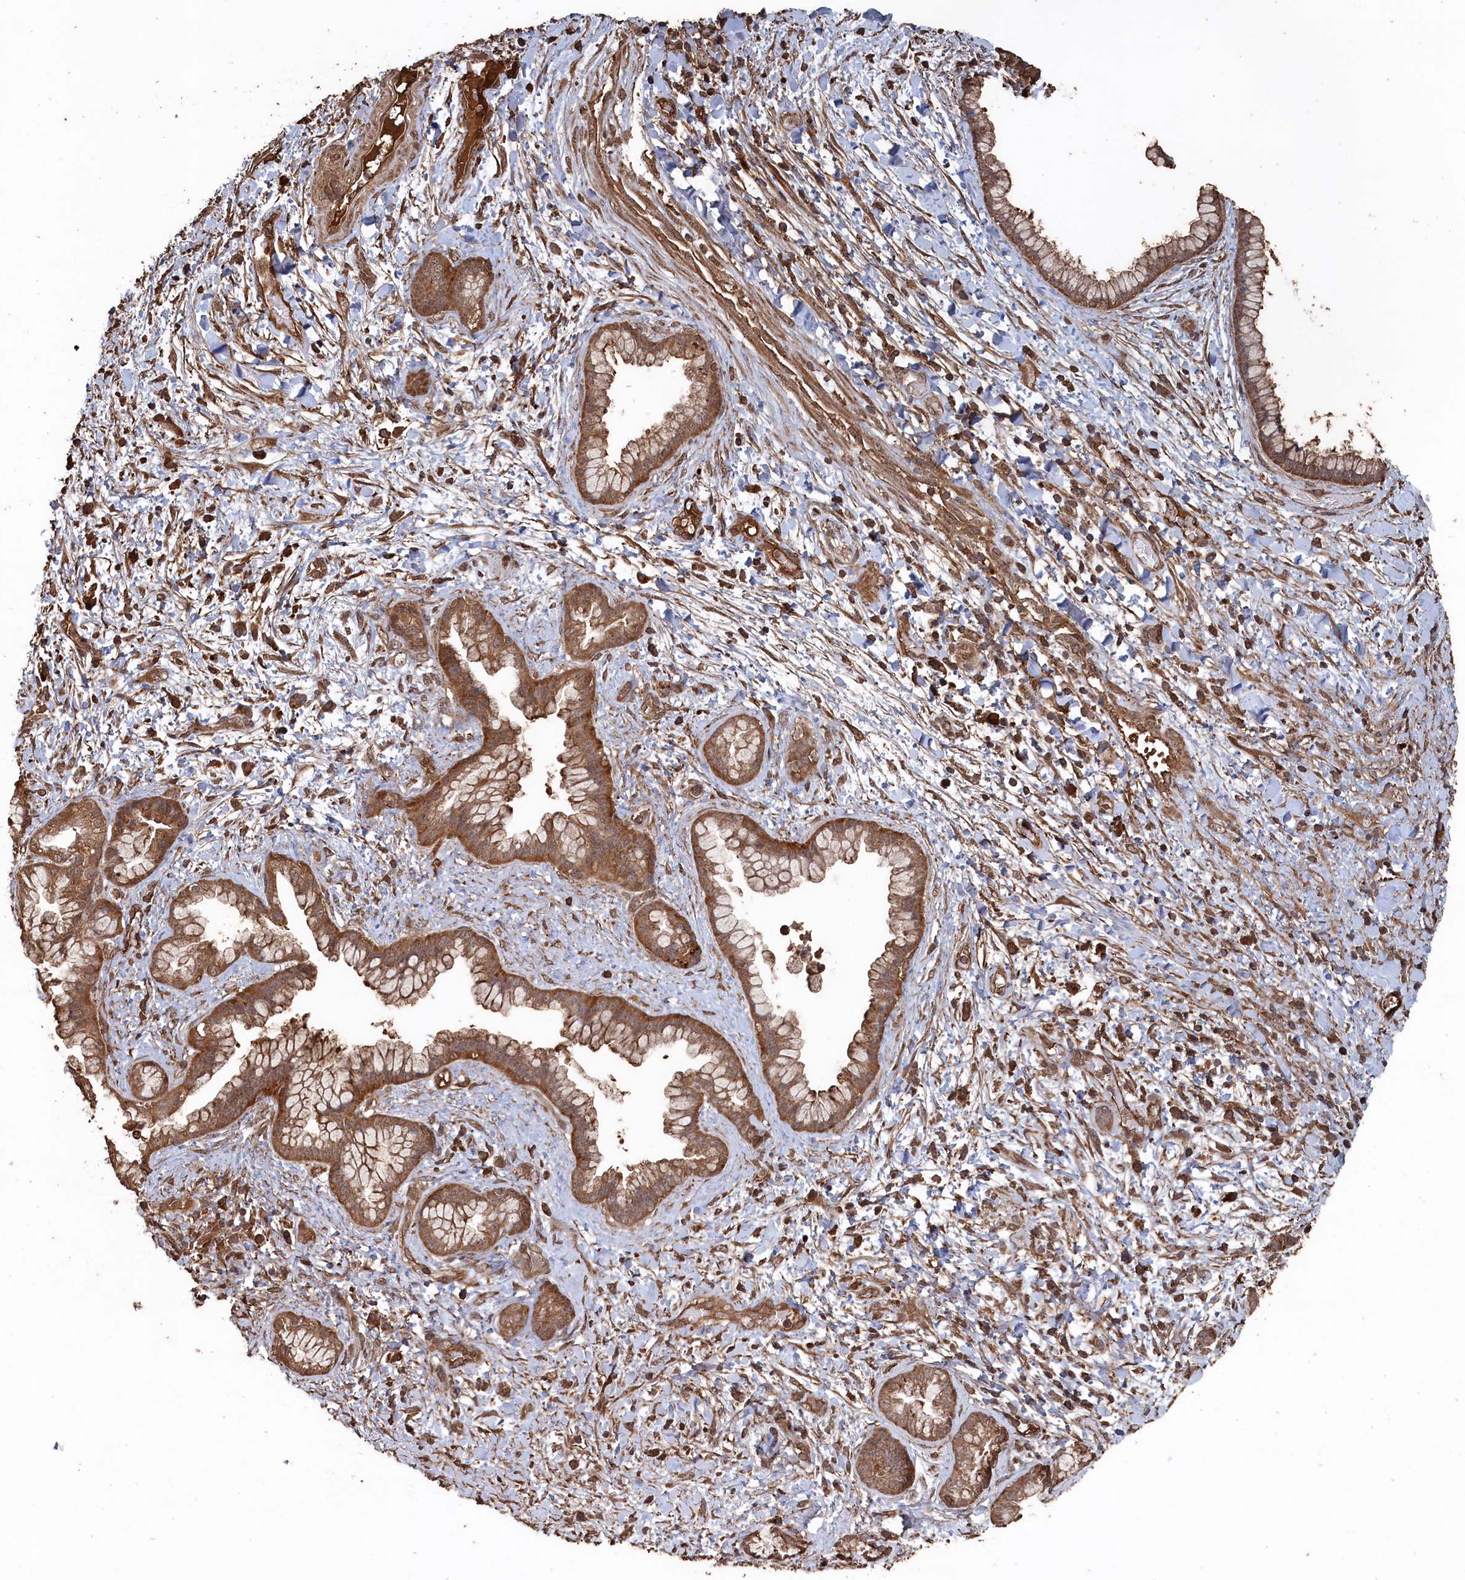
{"staining": {"intensity": "moderate", "quantity": ">75%", "location": "cytoplasmic/membranous"}, "tissue": "pancreatic cancer", "cell_type": "Tumor cells", "image_type": "cancer", "snomed": [{"axis": "morphology", "description": "Adenocarcinoma, NOS"}, {"axis": "topography", "description": "Pancreas"}], "caption": "This is a histology image of IHC staining of pancreatic adenocarcinoma, which shows moderate staining in the cytoplasmic/membranous of tumor cells.", "gene": "SNX33", "patient": {"sex": "female", "age": 78}}